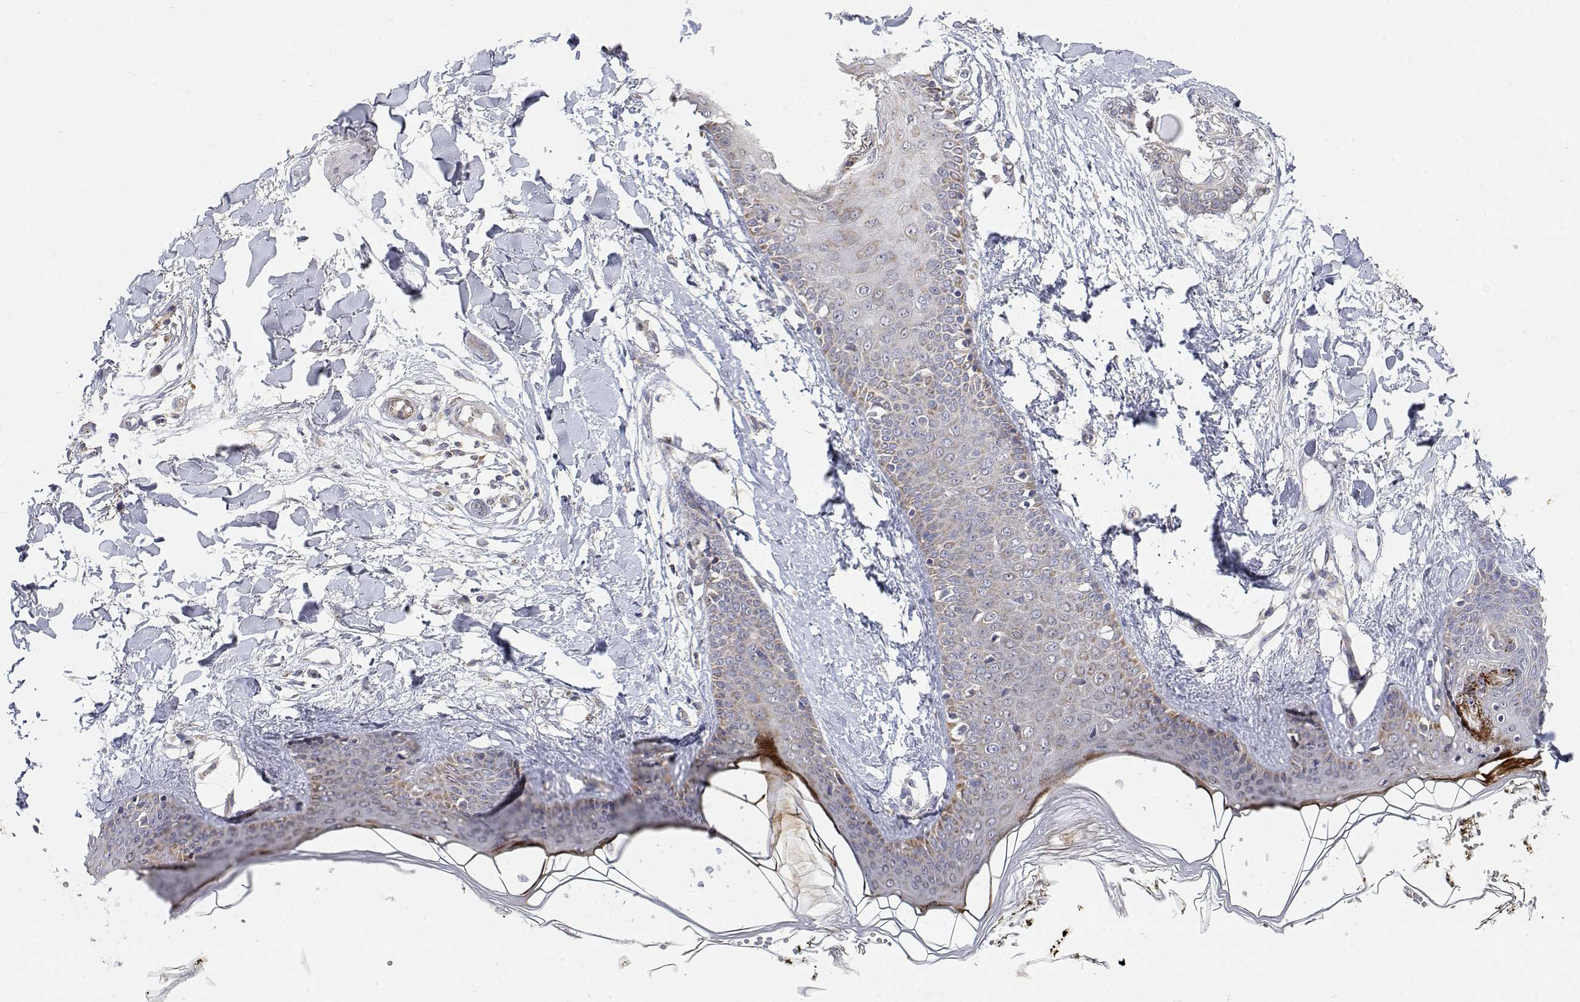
{"staining": {"intensity": "negative", "quantity": "none", "location": "none"}, "tissue": "skin", "cell_type": "Fibroblasts", "image_type": "normal", "snomed": [{"axis": "morphology", "description": "Normal tissue, NOS"}, {"axis": "topography", "description": "Skin"}], "caption": "A high-resolution photomicrograph shows immunohistochemistry staining of benign skin, which reveals no significant positivity in fibroblasts.", "gene": "LONRF3", "patient": {"sex": "female", "age": 34}}